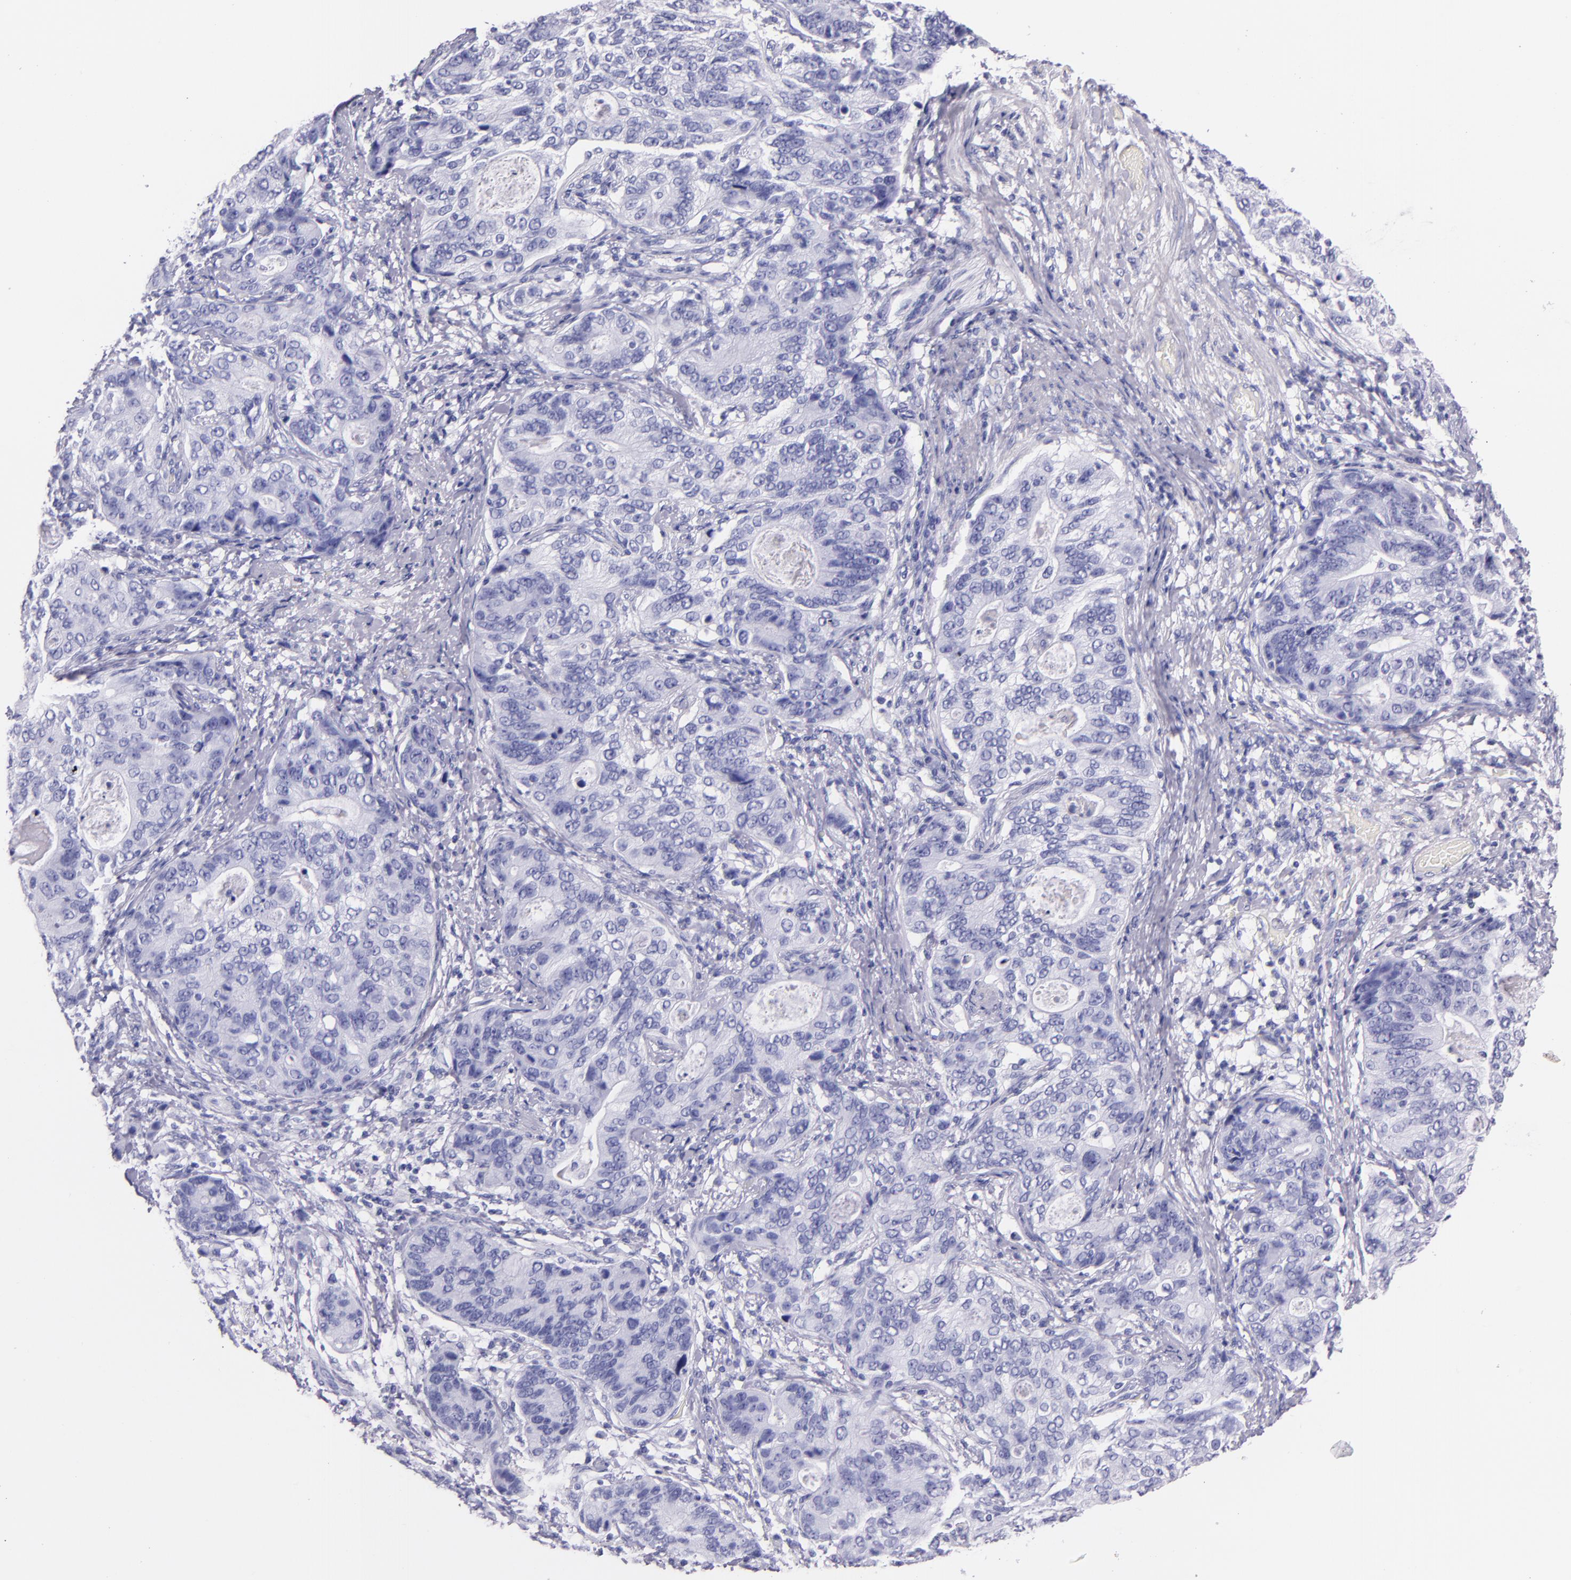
{"staining": {"intensity": "negative", "quantity": "none", "location": "none"}, "tissue": "stomach cancer", "cell_type": "Tumor cells", "image_type": "cancer", "snomed": [{"axis": "morphology", "description": "Adenocarcinoma, NOS"}, {"axis": "topography", "description": "Esophagus"}, {"axis": "topography", "description": "Stomach"}], "caption": "DAB immunohistochemical staining of stomach adenocarcinoma demonstrates no significant staining in tumor cells.", "gene": "SFTPA2", "patient": {"sex": "male", "age": 74}}